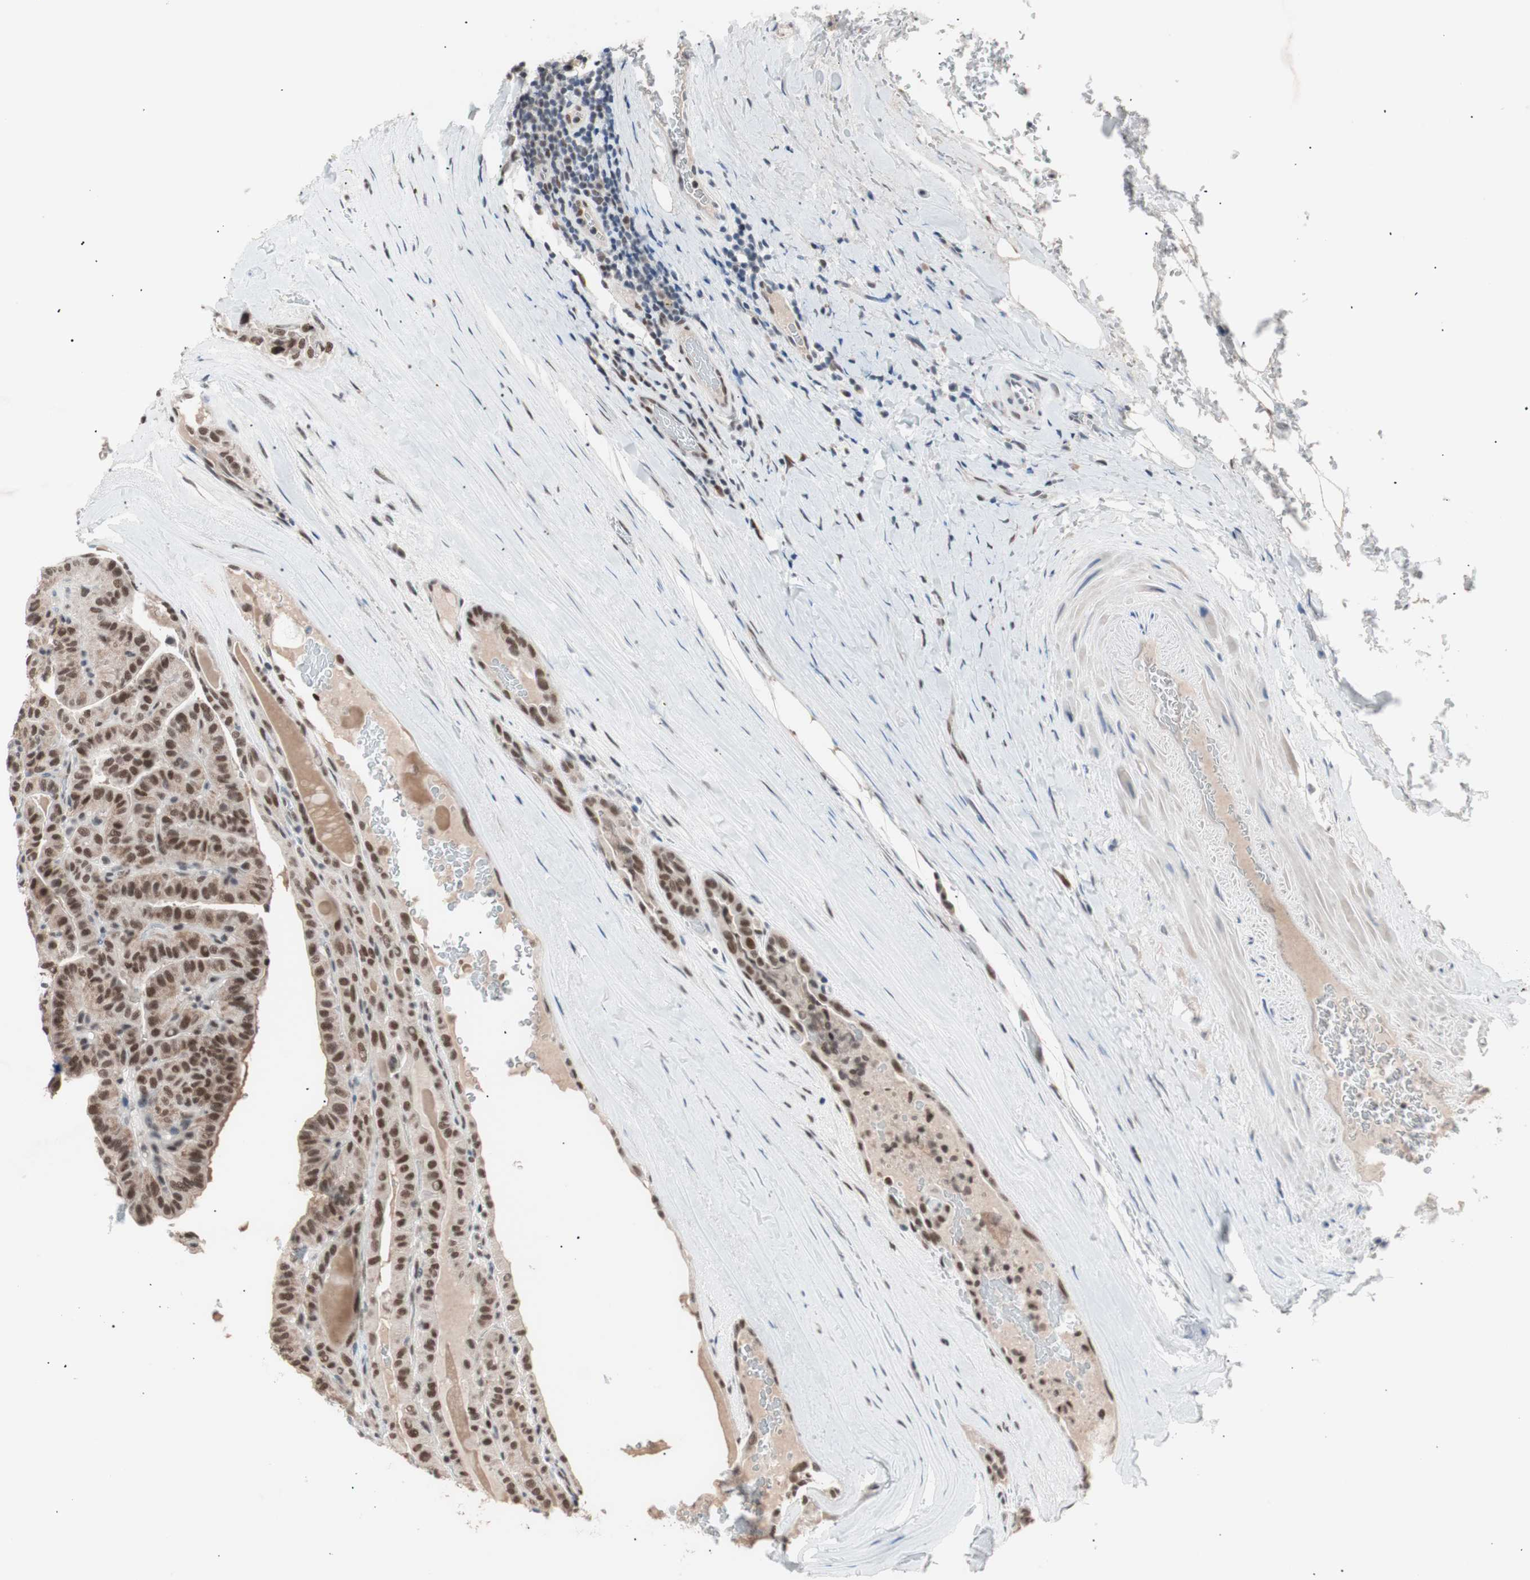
{"staining": {"intensity": "moderate", "quantity": ">75%", "location": "nuclear"}, "tissue": "thyroid cancer", "cell_type": "Tumor cells", "image_type": "cancer", "snomed": [{"axis": "morphology", "description": "Papillary adenocarcinoma, NOS"}, {"axis": "topography", "description": "Thyroid gland"}], "caption": "Tumor cells exhibit medium levels of moderate nuclear staining in approximately >75% of cells in human thyroid papillary adenocarcinoma. (DAB IHC with brightfield microscopy, high magnification).", "gene": "LIG3", "patient": {"sex": "male", "age": 77}}